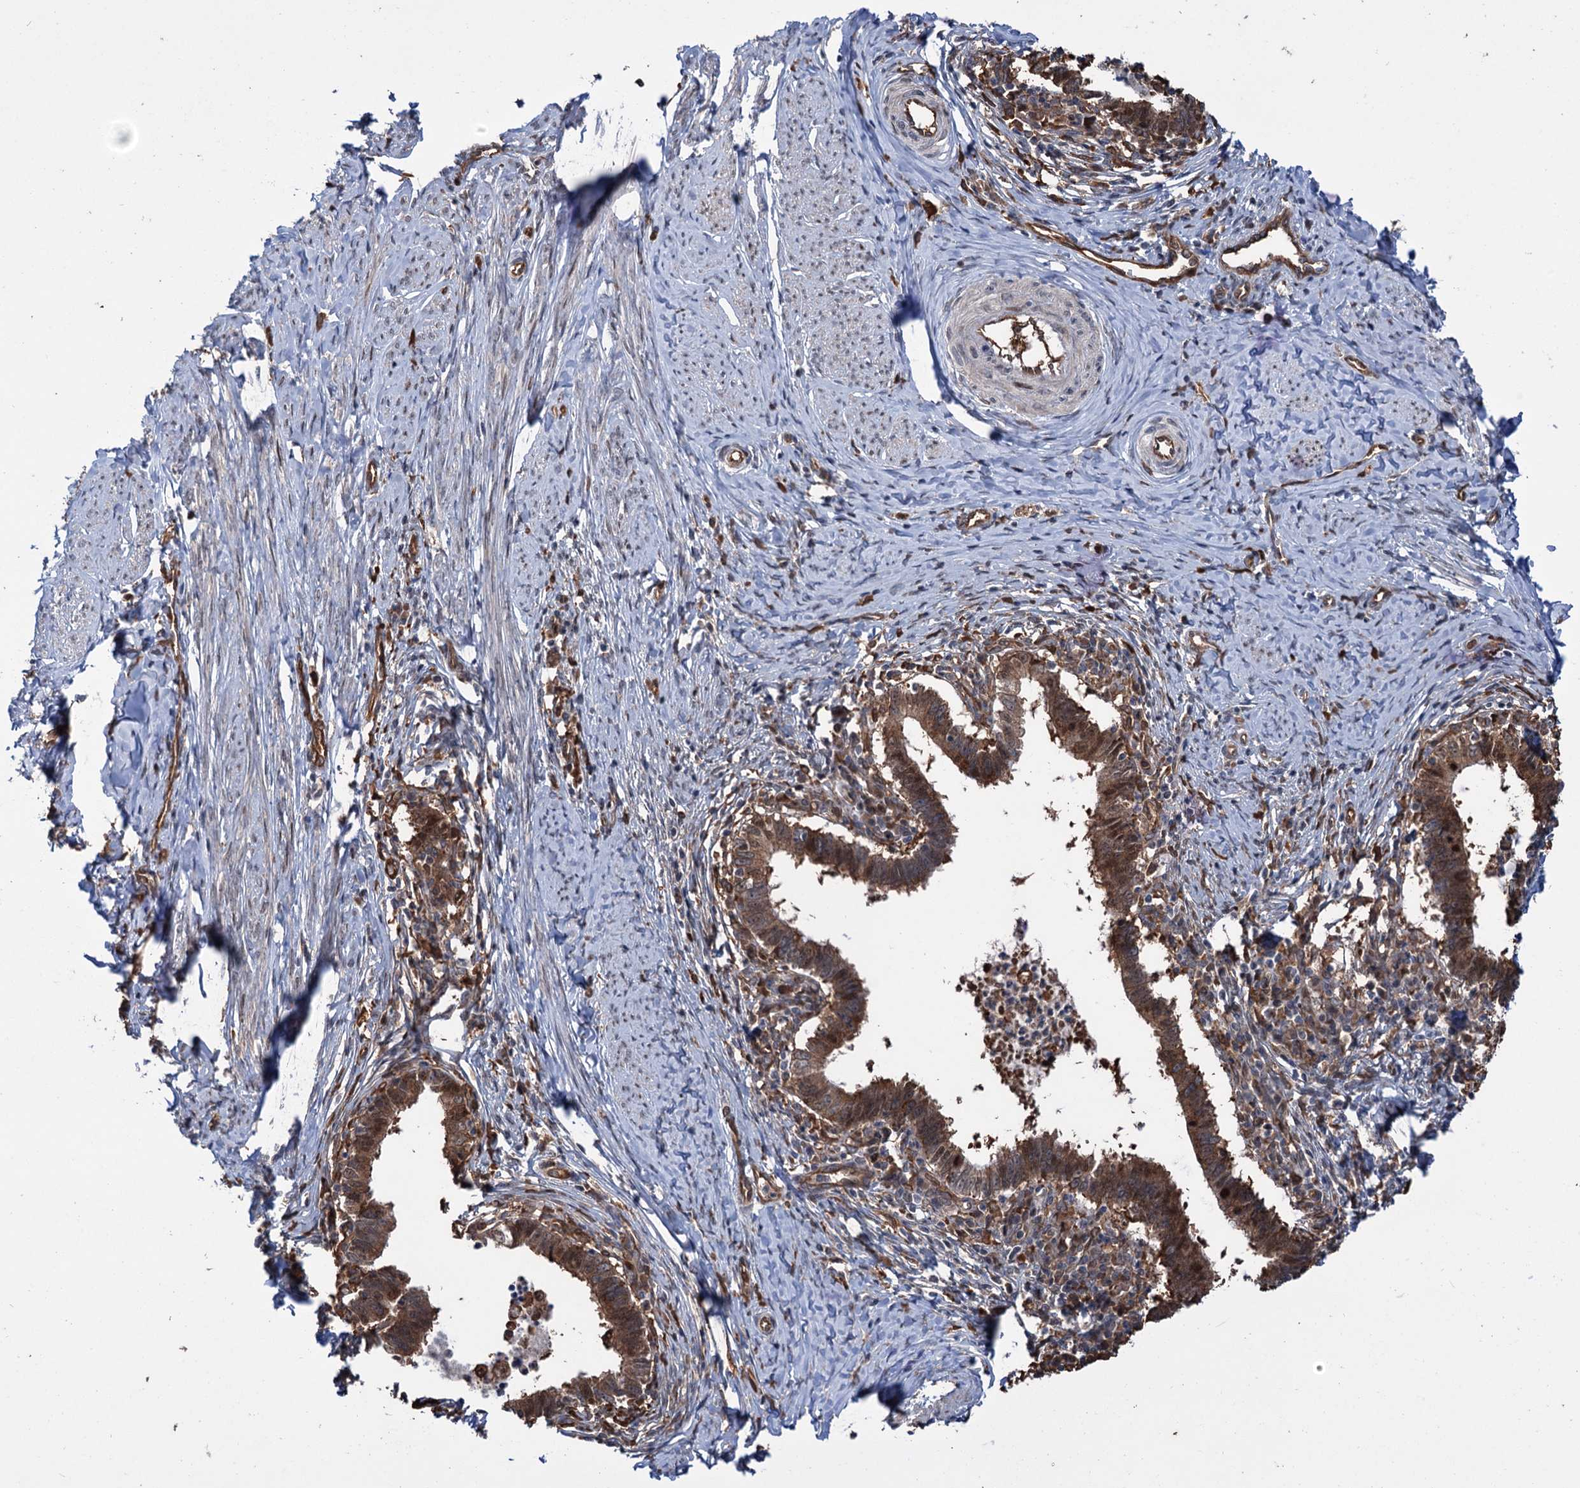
{"staining": {"intensity": "moderate", "quantity": ">75%", "location": "cytoplasmic/membranous,nuclear"}, "tissue": "cervical cancer", "cell_type": "Tumor cells", "image_type": "cancer", "snomed": [{"axis": "morphology", "description": "Adenocarcinoma, NOS"}, {"axis": "topography", "description": "Cervix"}], "caption": "Immunohistochemistry (IHC) of human cervical cancer demonstrates medium levels of moderate cytoplasmic/membranous and nuclear positivity in about >75% of tumor cells.", "gene": "NCAPD2", "patient": {"sex": "female", "age": 36}}